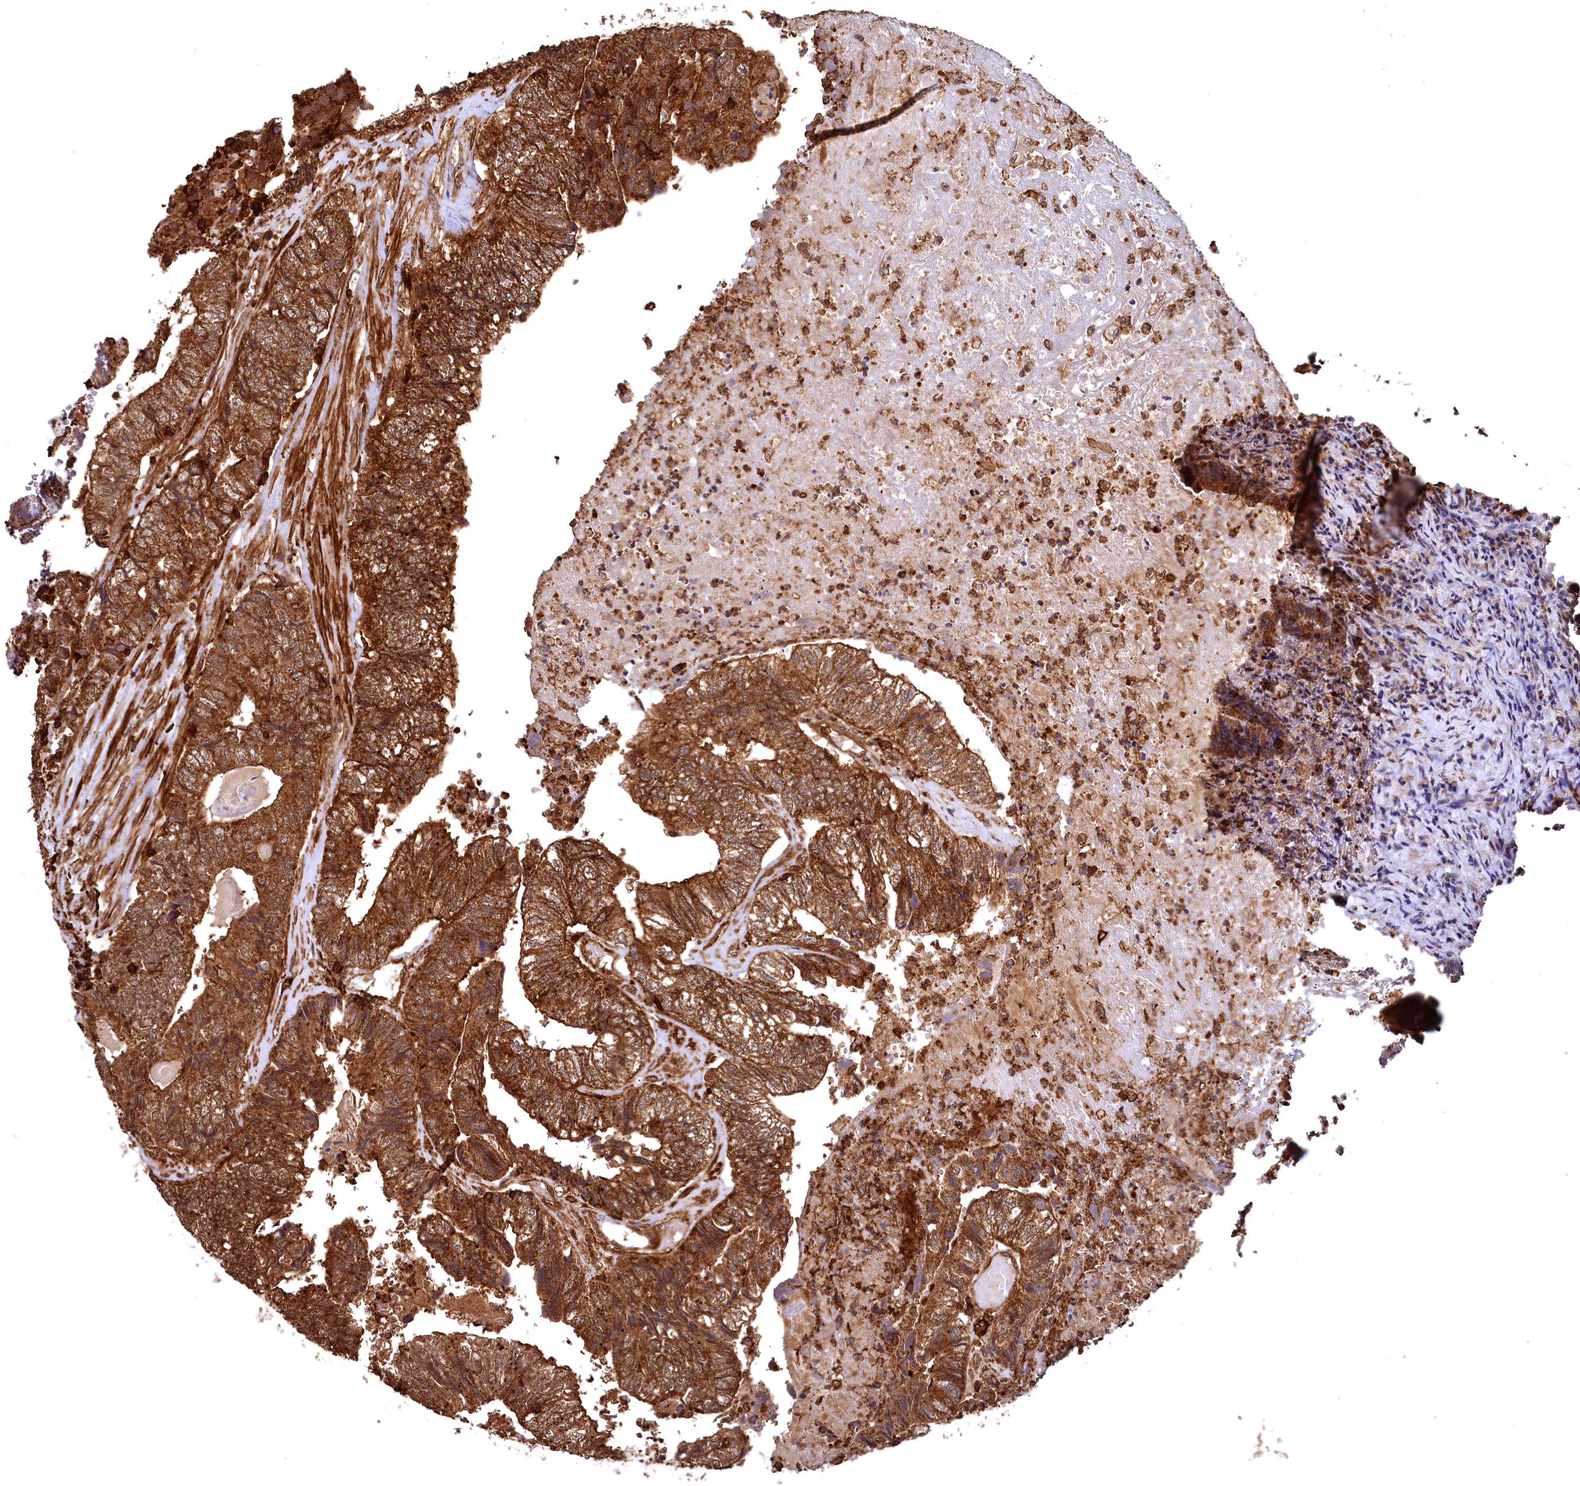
{"staining": {"intensity": "moderate", "quantity": ">75%", "location": "cytoplasmic/membranous"}, "tissue": "colorectal cancer", "cell_type": "Tumor cells", "image_type": "cancer", "snomed": [{"axis": "morphology", "description": "Adenocarcinoma, NOS"}, {"axis": "topography", "description": "Colon"}], "caption": "Brown immunohistochemical staining in human colorectal cancer (adenocarcinoma) reveals moderate cytoplasmic/membranous expression in approximately >75% of tumor cells. The staining is performed using DAB brown chromogen to label protein expression. The nuclei are counter-stained blue using hematoxylin.", "gene": "STUB1", "patient": {"sex": "female", "age": 67}}